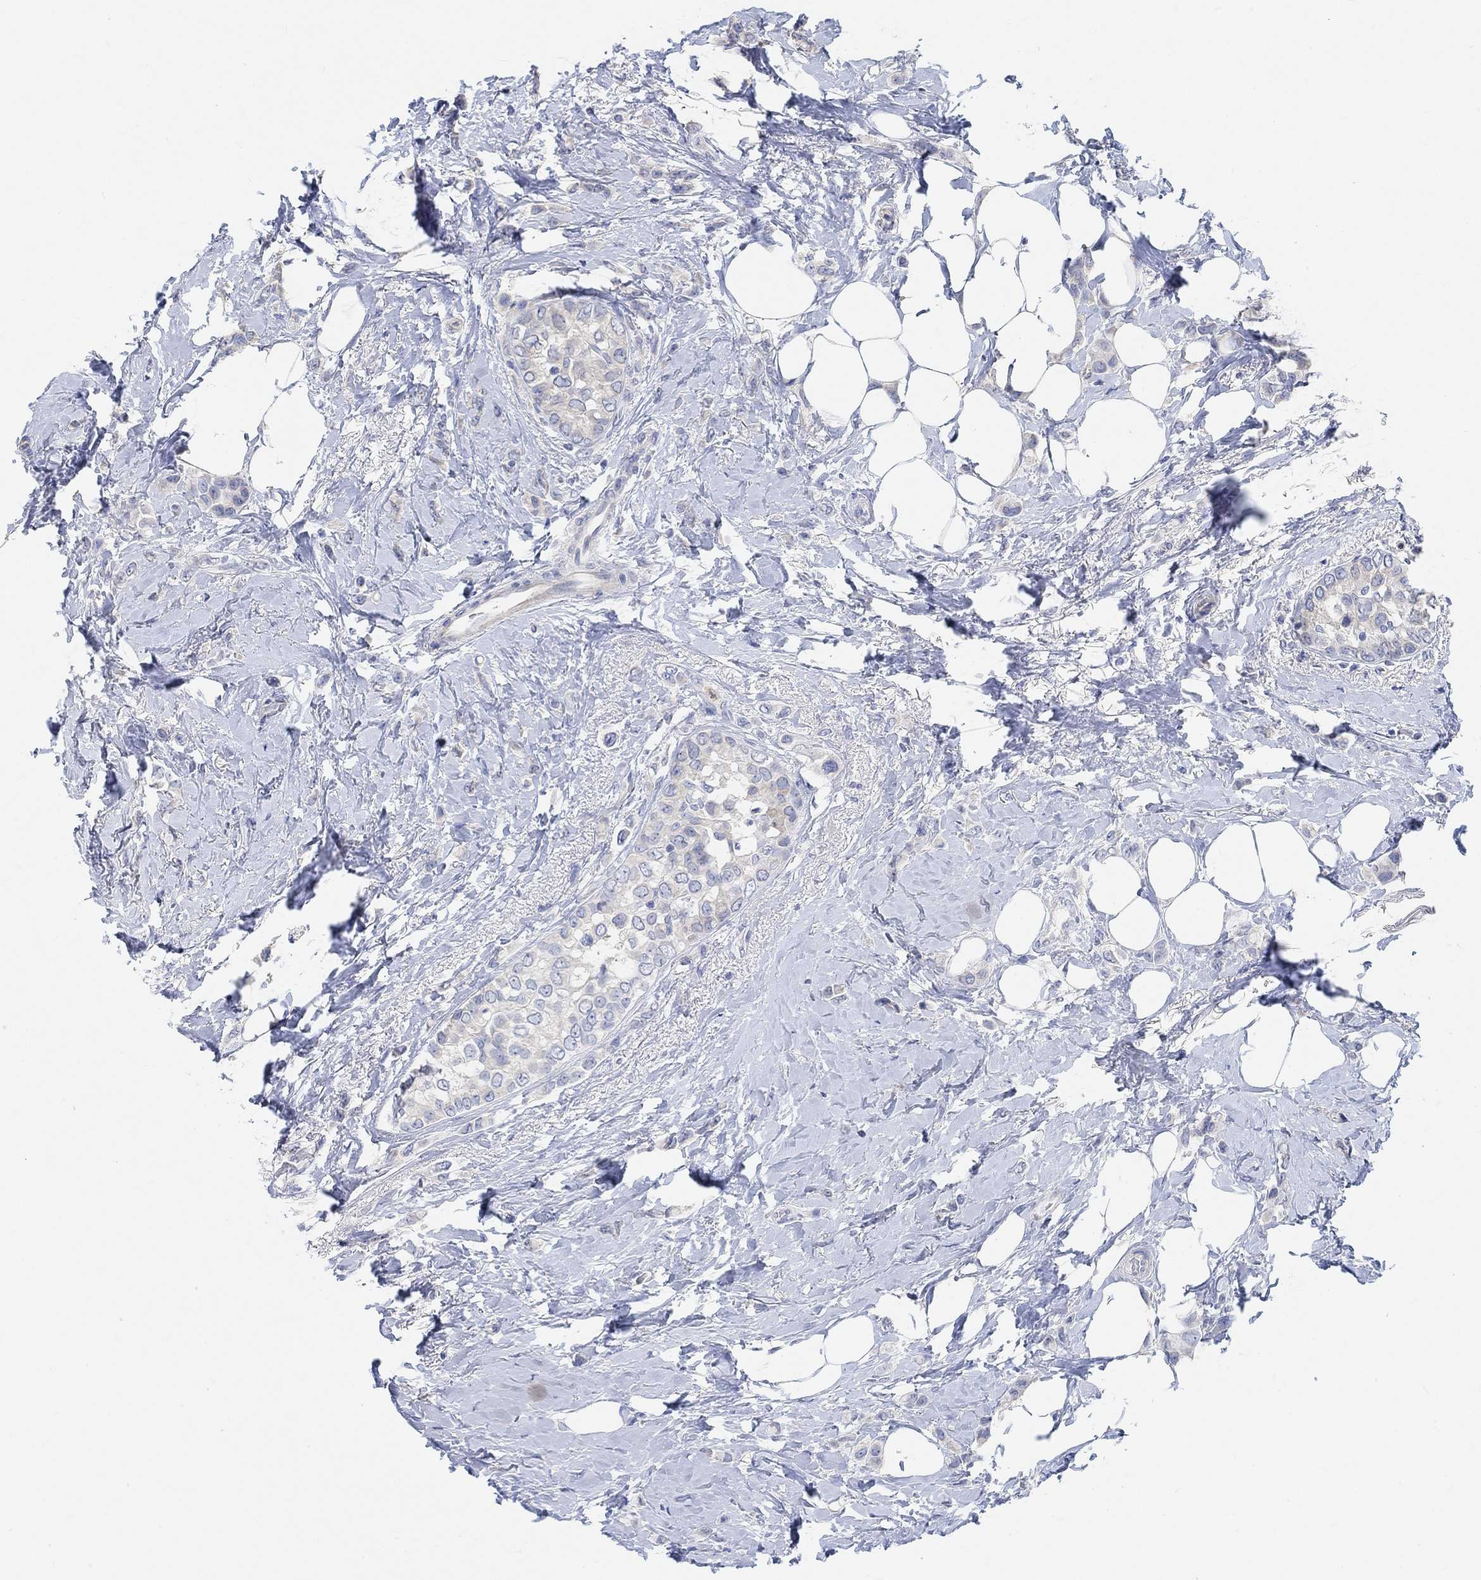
{"staining": {"intensity": "negative", "quantity": "none", "location": "none"}, "tissue": "breast cancer", "cell_type": "Tumor cells", "image_type": "cancer", "snomed": [{"axis": "morphology", "description": "Lobular carcinoma"}, {"axis": "topography", "description": "Breast"}], "caption": "This photomicrograph is of breast lobular carcinoma stained with IHC to label a protein in brown with the nuclei are counter-stained blue. There is no positivity in tumor cells.", "gene": "NLRP14", "patient": {"sex": "female", "age": 66}}